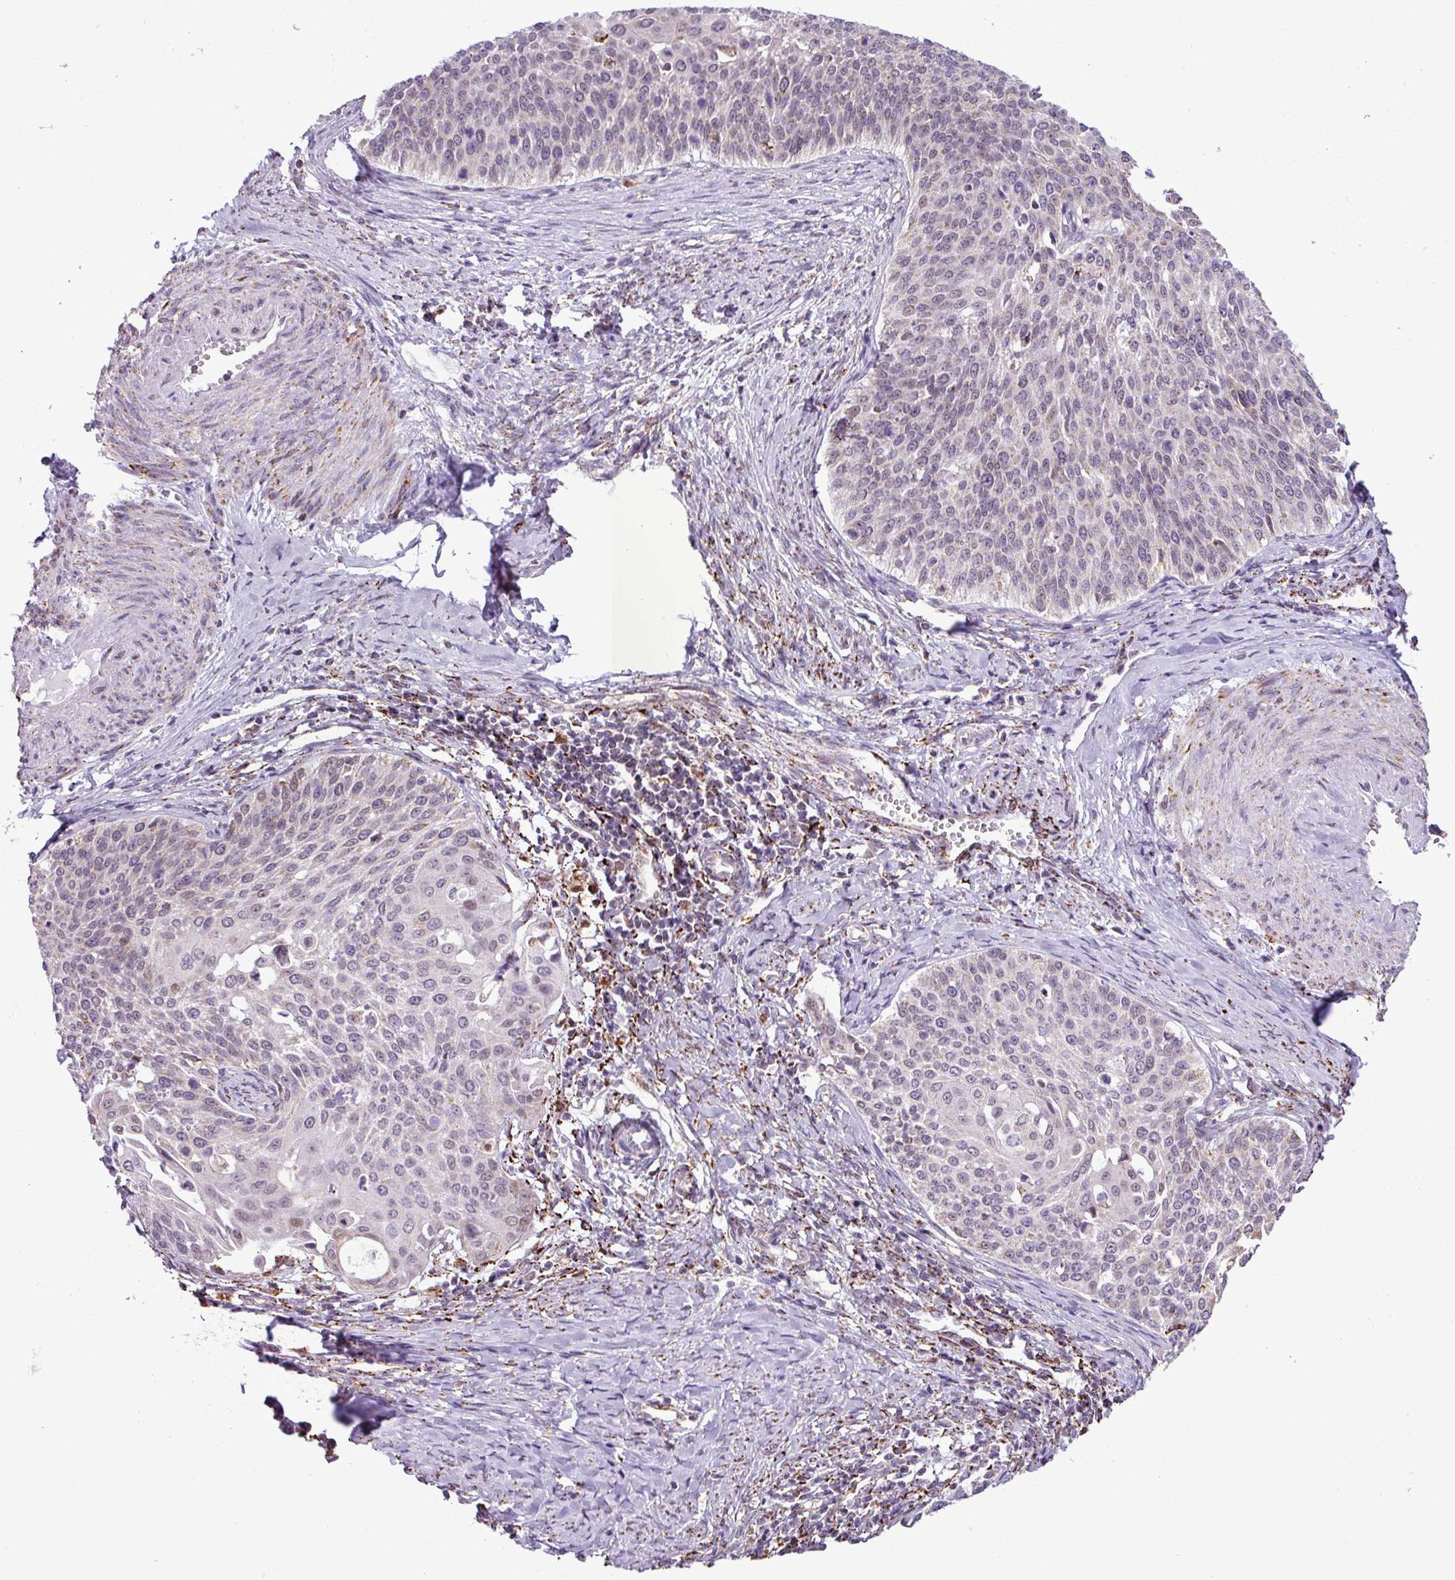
{"staining": {"intensity": "weak", "quantity": "25%-75%", "location": "cytoplasmic/membranous"}, "tissue": "cervical cancer", "cell_type": "Tumor cells", "image_type": "cancer", "snomed": [{"axis": "morphology", "description": "Squamous cell carcinoma, NOS"}, {"axis": "topography", "description": "Cervix"}], "caption": "A histopathology image showing weak cytoplasmic/membranous staining in about 25%-75% of tumor cells in cervical squamous cell carcinoma, as visualized by brown immunohistochemical staining.", "gene": "SGPP1", "patient": {"sex": "female", "age": 44}}